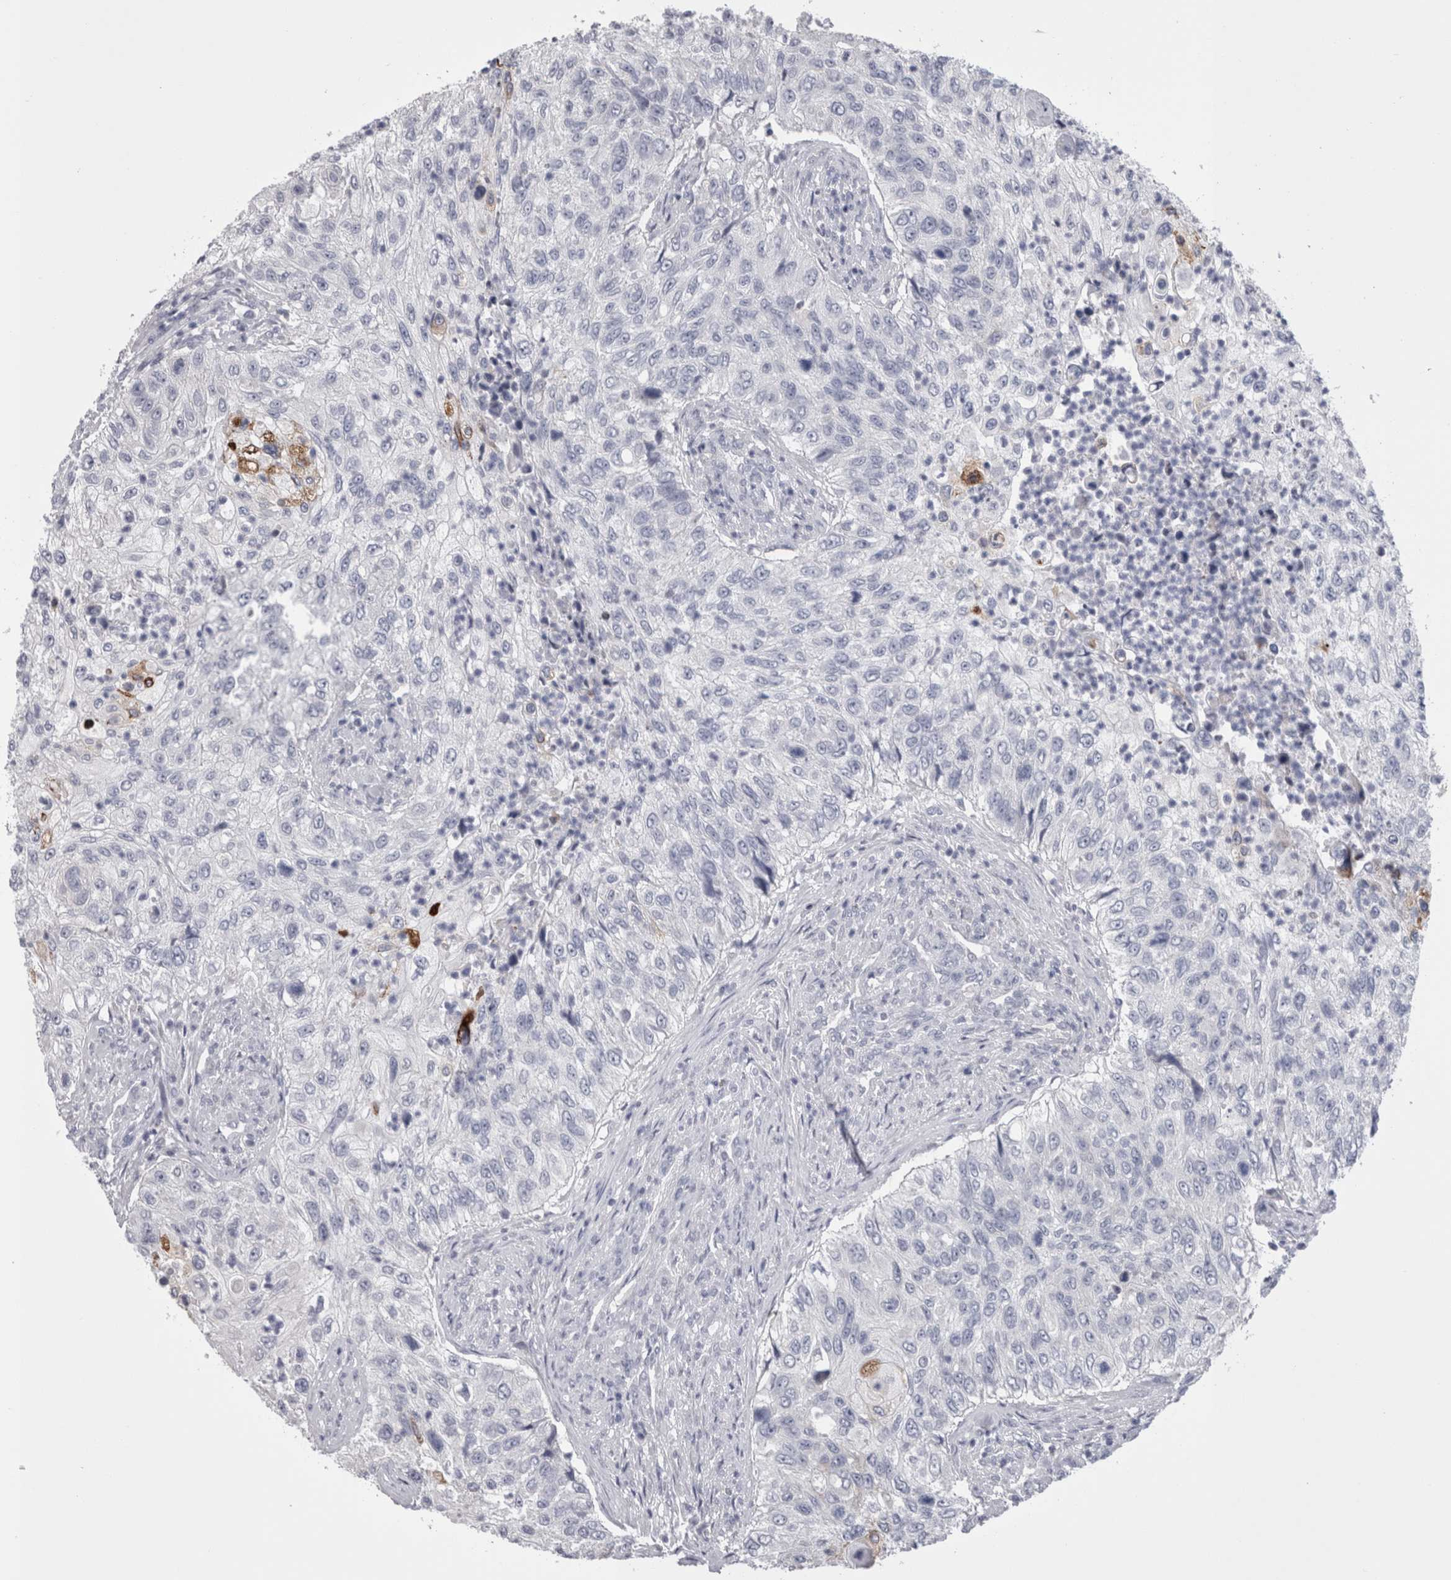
{"staining": {"intensity": "negative", "quantity": "none", "location": "none"}, "tissue": "urothelial cancer", "cell_type": "Tumor cells", "image_type": "cancer", "snomed": [{"axis": "morphology", "description": "Urothelial carcinoma, High grade"}, {"axis": "topography", "description": "Urinary bladder"}], "caption": "Immunohistochemistry image of neoplastic tissue: high-grade urothelial carcinoma stained with DAB (3,3'-diaminobenzidine) demonstrates no significant protein staining in tumor cells.", "gene": "PWP2", "patient": {"sex": "female", "age": 60}}